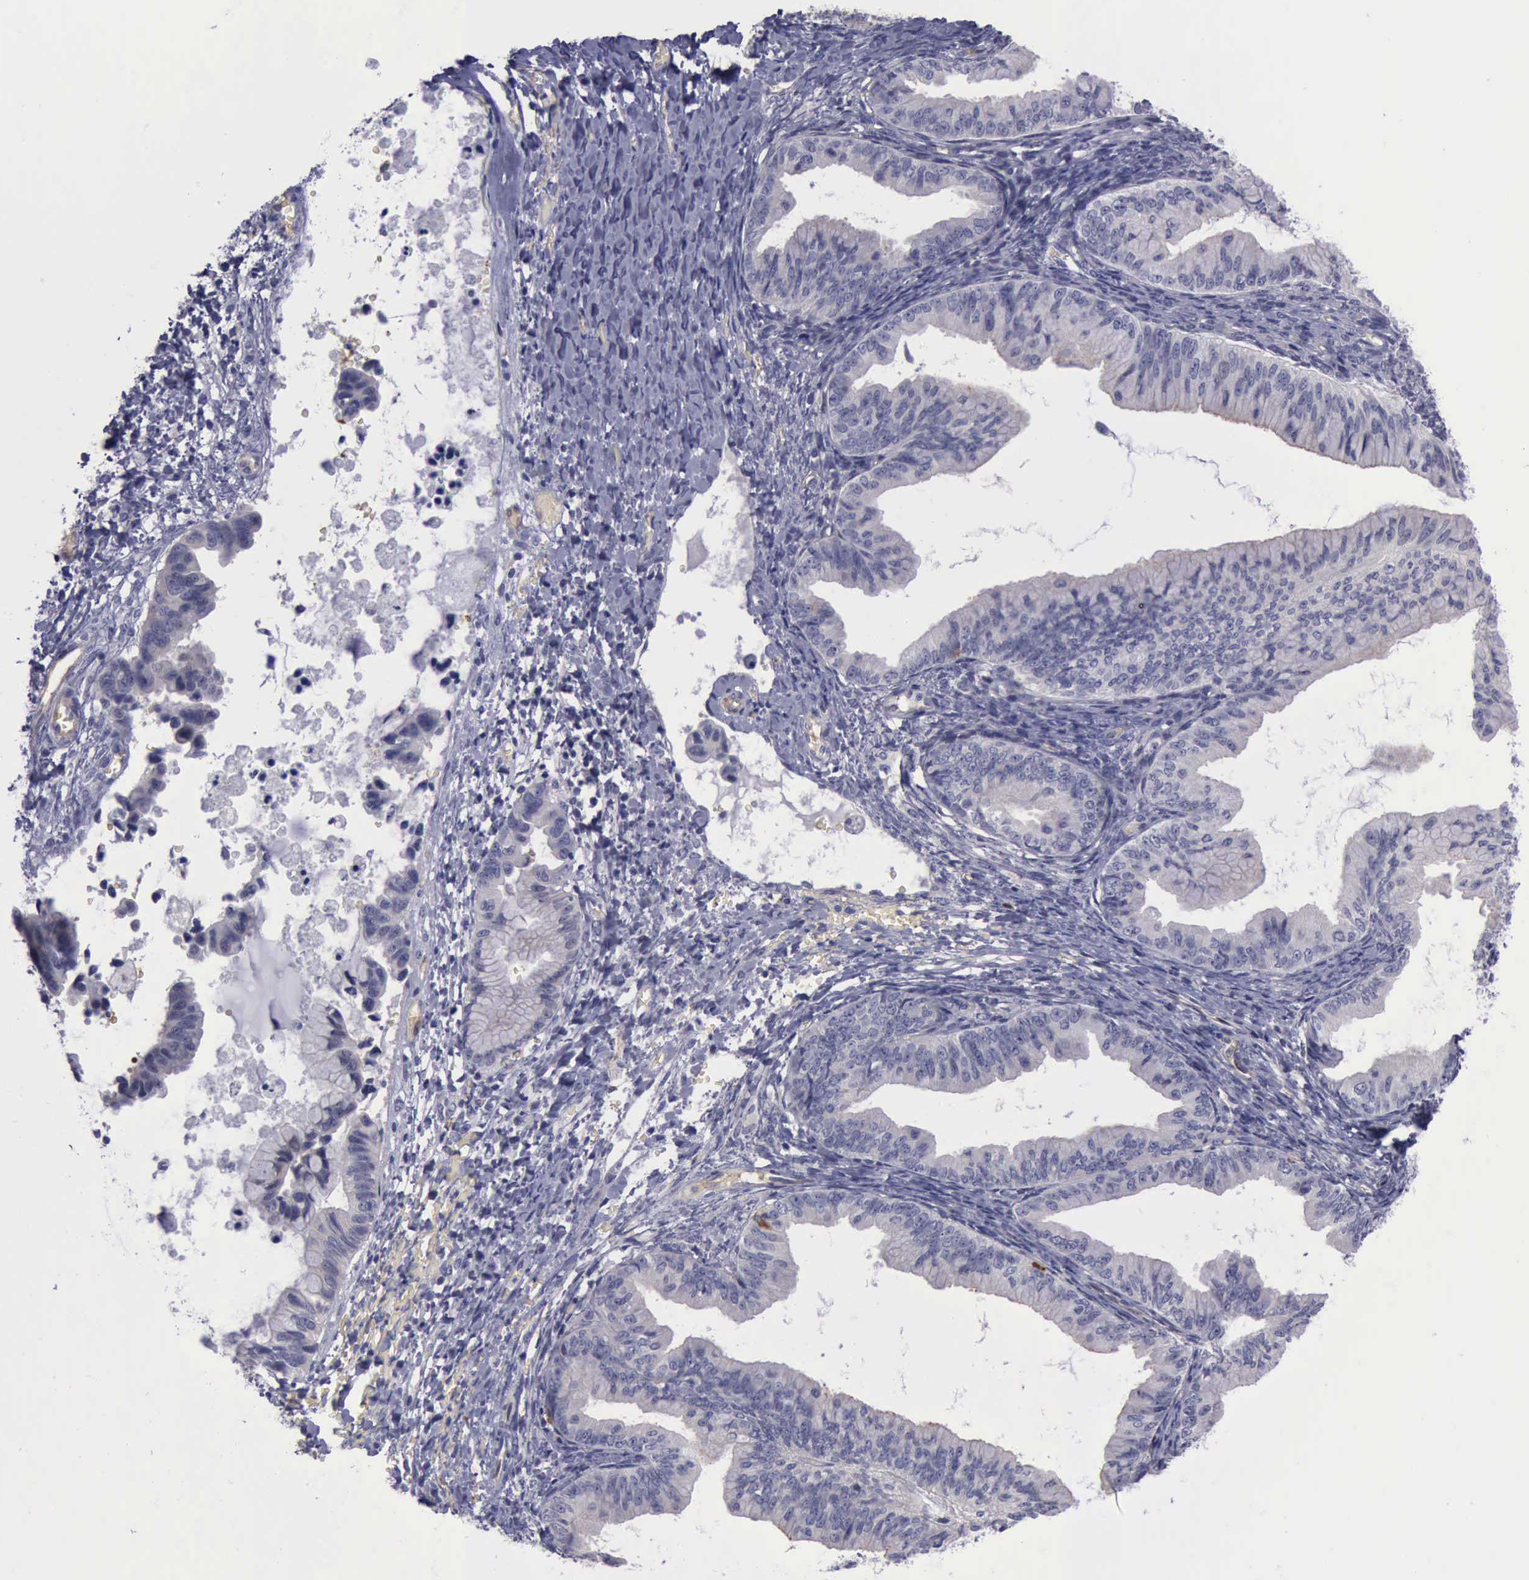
{"staining": {"intensity": "negative", "quantity": "none", "location": "none"}, "tissue": "ovarian cancer", "cell_type": "Tumor cells", "image_type": "cancer", "snomed": [{"axis": "morphology", "description": "Cystadenocarcinoma, mucinous, NOS"}, {"axis": "topography", "description": "Ovary"}], "caption": "There is no significant positivity in tumor cells of ovarian cancer.", "gene": "CEP128", "patient": {"sex": "female", "age": 36}}